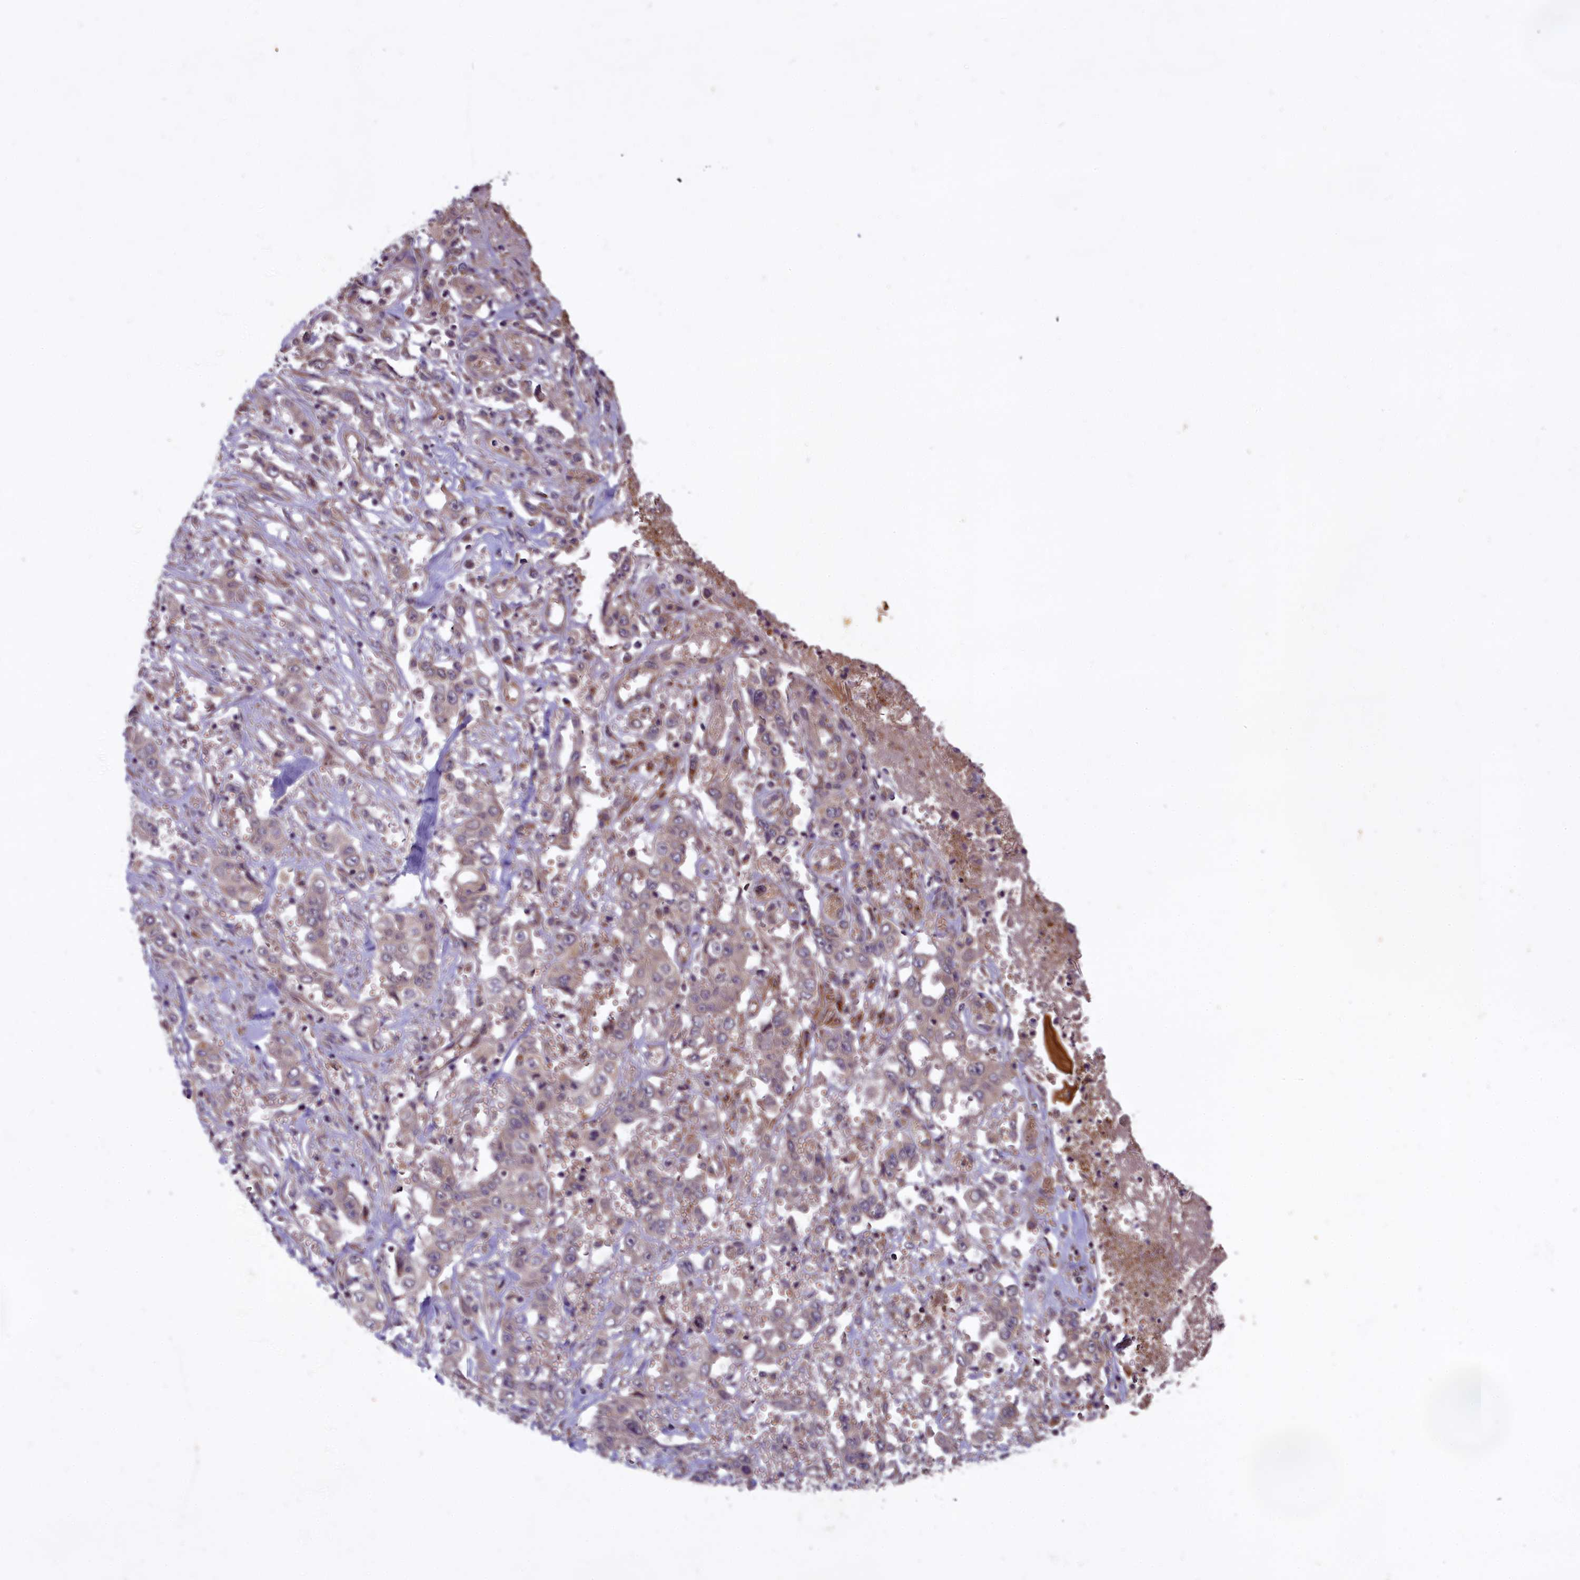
{"staining": {"intensity": "weak", "quantity": "<25%", "location": "cytoplasmic/membranous"}, "tissue": "stomach cancer", "cell_type": "Tumor cells", "image_type": "cancer", "snomed": [{"axis": "morphology", "description": "Adenocarcinoma, NOS"}, {"axis": "topography", "description": "Stomach, upper"}], "caption": "An image of human adenocarcinoma (stomach) is negative for staining in tumor cells. (Brightfield microscopy of DAB immunohistochemistry at high magnification).", "gene": "MEMO1", "patient": {"sex": "male", "age": 62}}